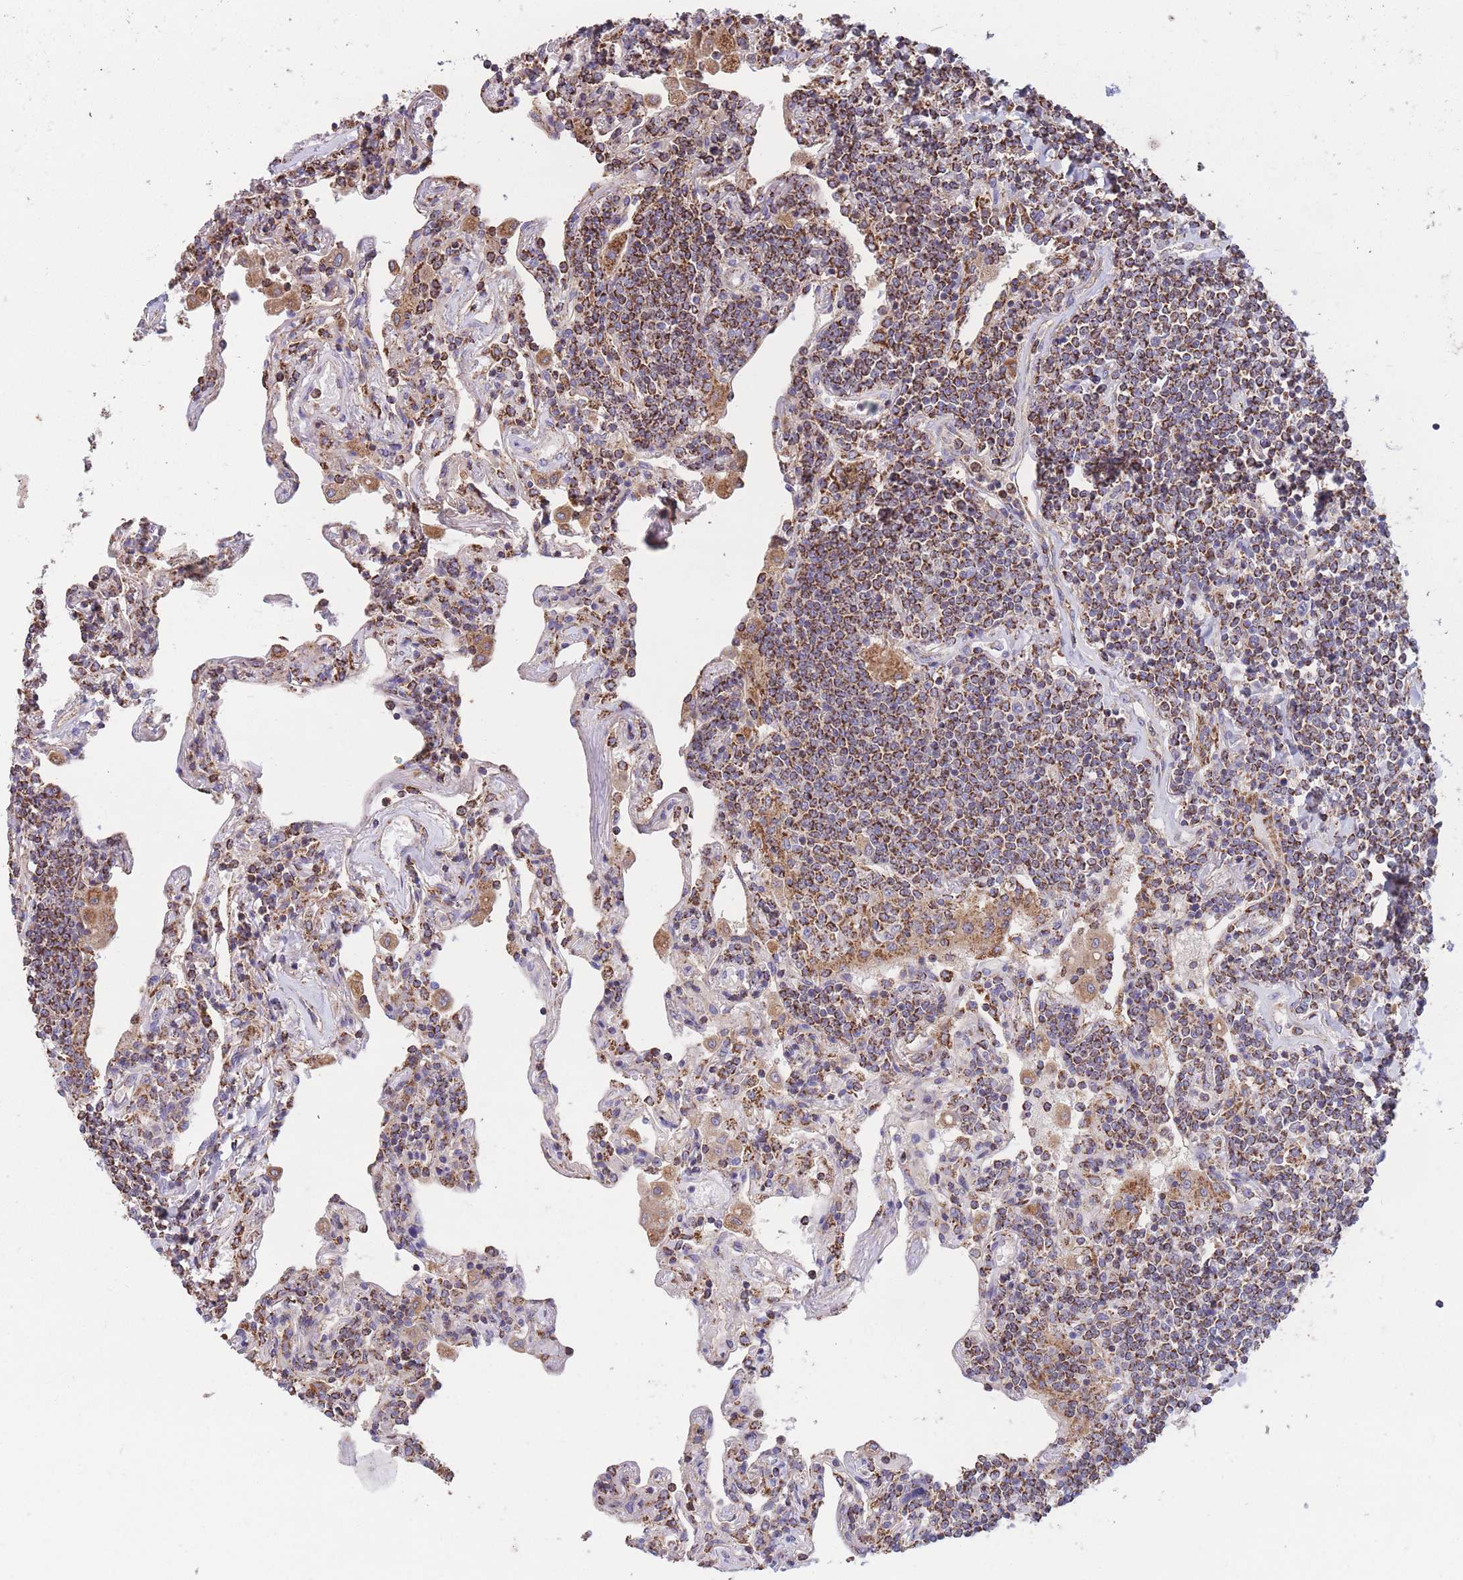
{"staining": {"intensity": "moderate", "quantity": ">75%", "location": "cytoplasmic/membranous"}, "tissue": "lymphoma", "cell_type": "Tumor cells", "image_type": "cancer", "snomed": [{"axis": "morphology", "description": "Malignant lymphoma, non-Hodgkin's type, Low grade"}, {"axis": "topography", "description": "Lung"}], "caption": "Immunohistochemistry (IHC) (DAB) staining of malignant lymphoma, non-Hodgkin's type (low-grade) shows moderate cytoplasmic/membranous protein positivity in approximately >75% of tumor cells.", "gene": "FKBP8", "patient": {"sex": "female", "age": 71}}